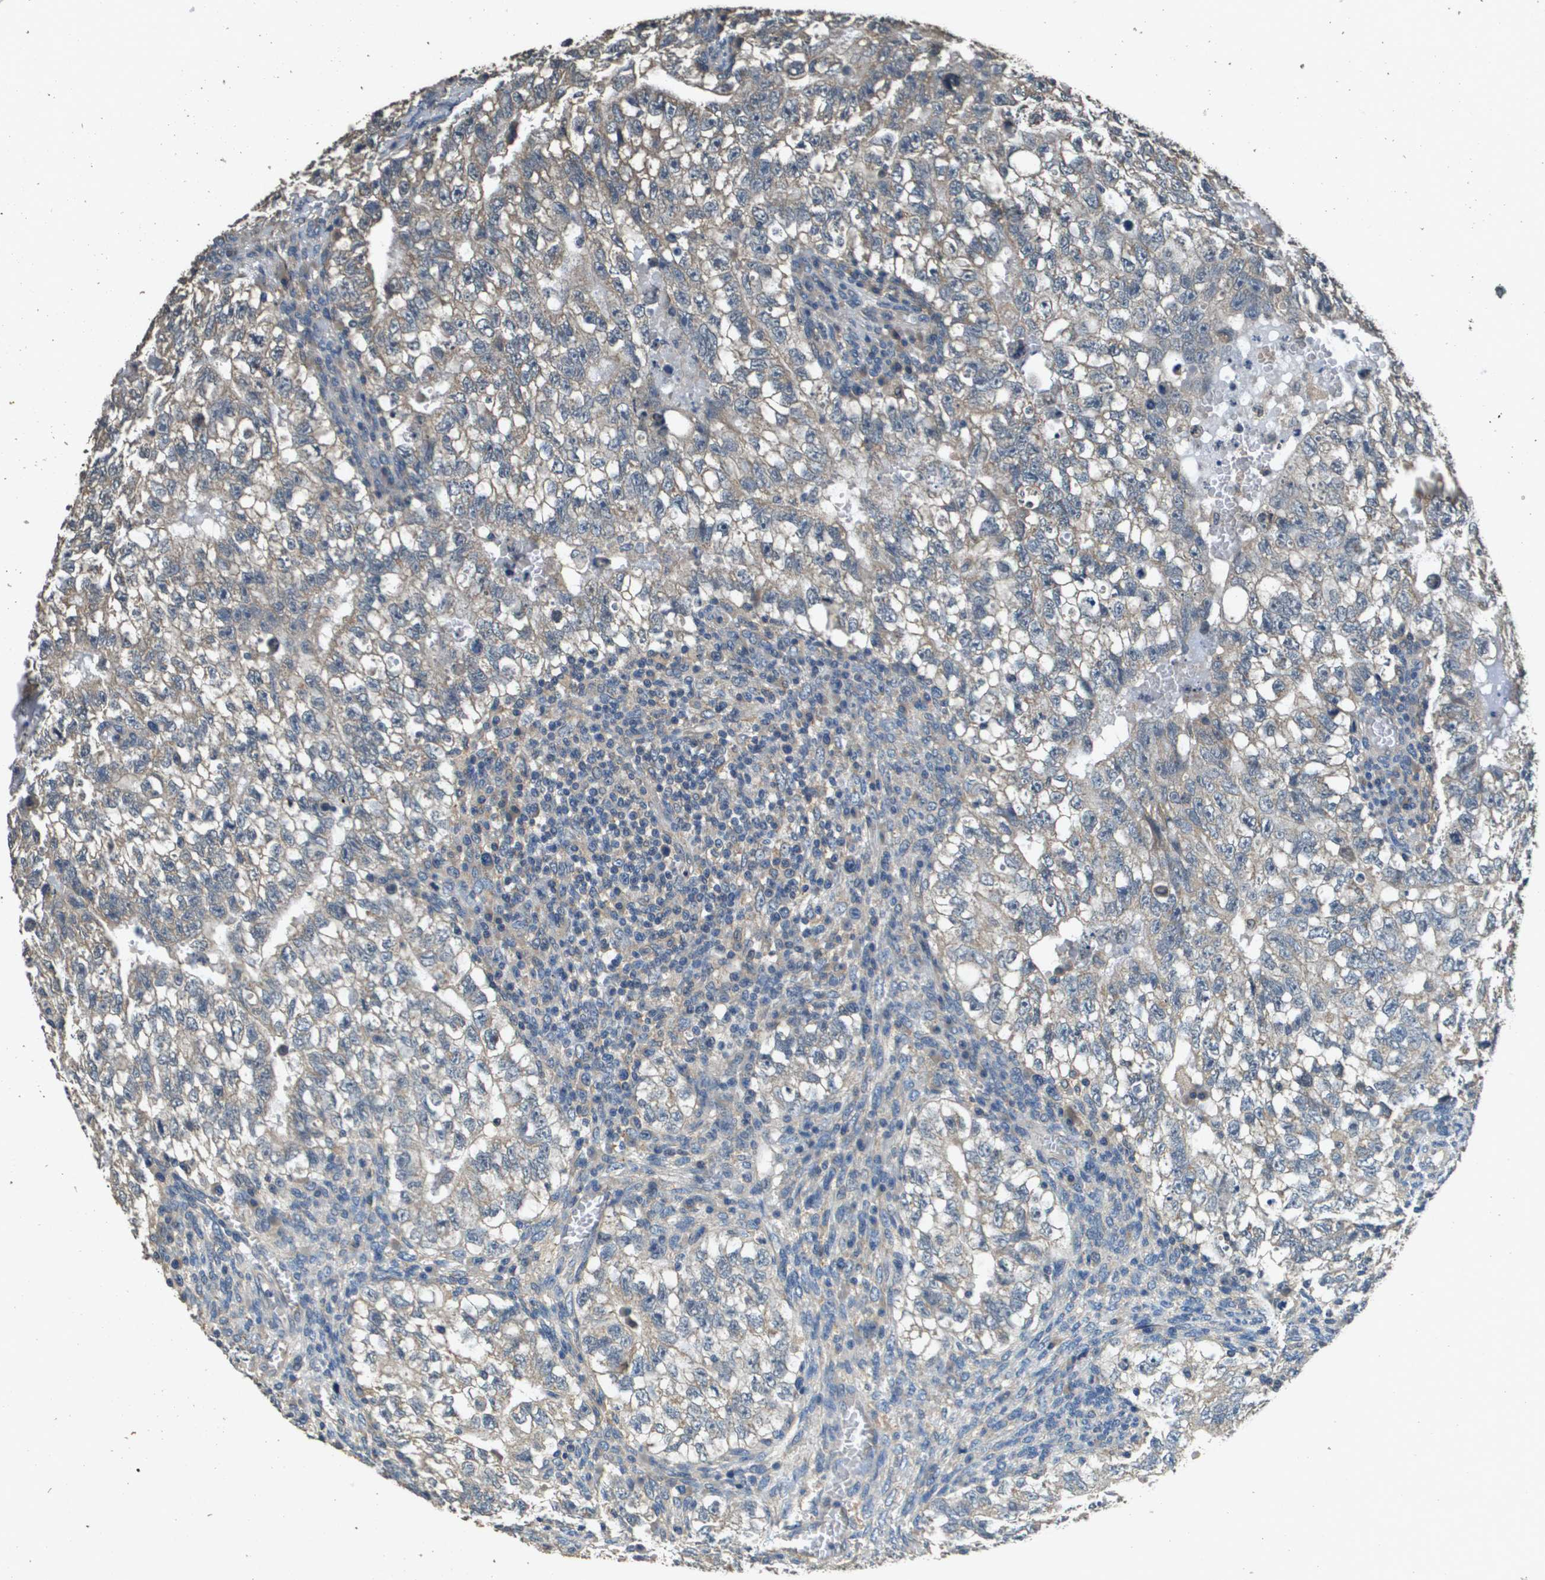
{"staining": {"intensity": "weak", "quantity": "25%-75%", "location": "cytoplasmic/membranous"}, "tissue": "testis cancer", "cell_type": "Tumor cells", "image_type": "cancer", "snomed": [{"axis": "morphology", "description": "Seminoma, NOS"}, {"axis": "morphology", "description": "Carcinoma, Embryonal, NOS"}, {"axis": "topography", "description": "Testis"}], "caption": "Brown immunohistochemical staining in testis cancer (embryonal carcinoma) displays weak cytoplasmic/membranous staining in approximately 25%-75% of tumor cells. The staining was performed using DAB to visualize the protein expression in brown, while the nuclei were stained in blue with hematoxylin (Magnification: 20x).", "gene": "RAB6B", "patient": {"sex": "male", "age": 38}}